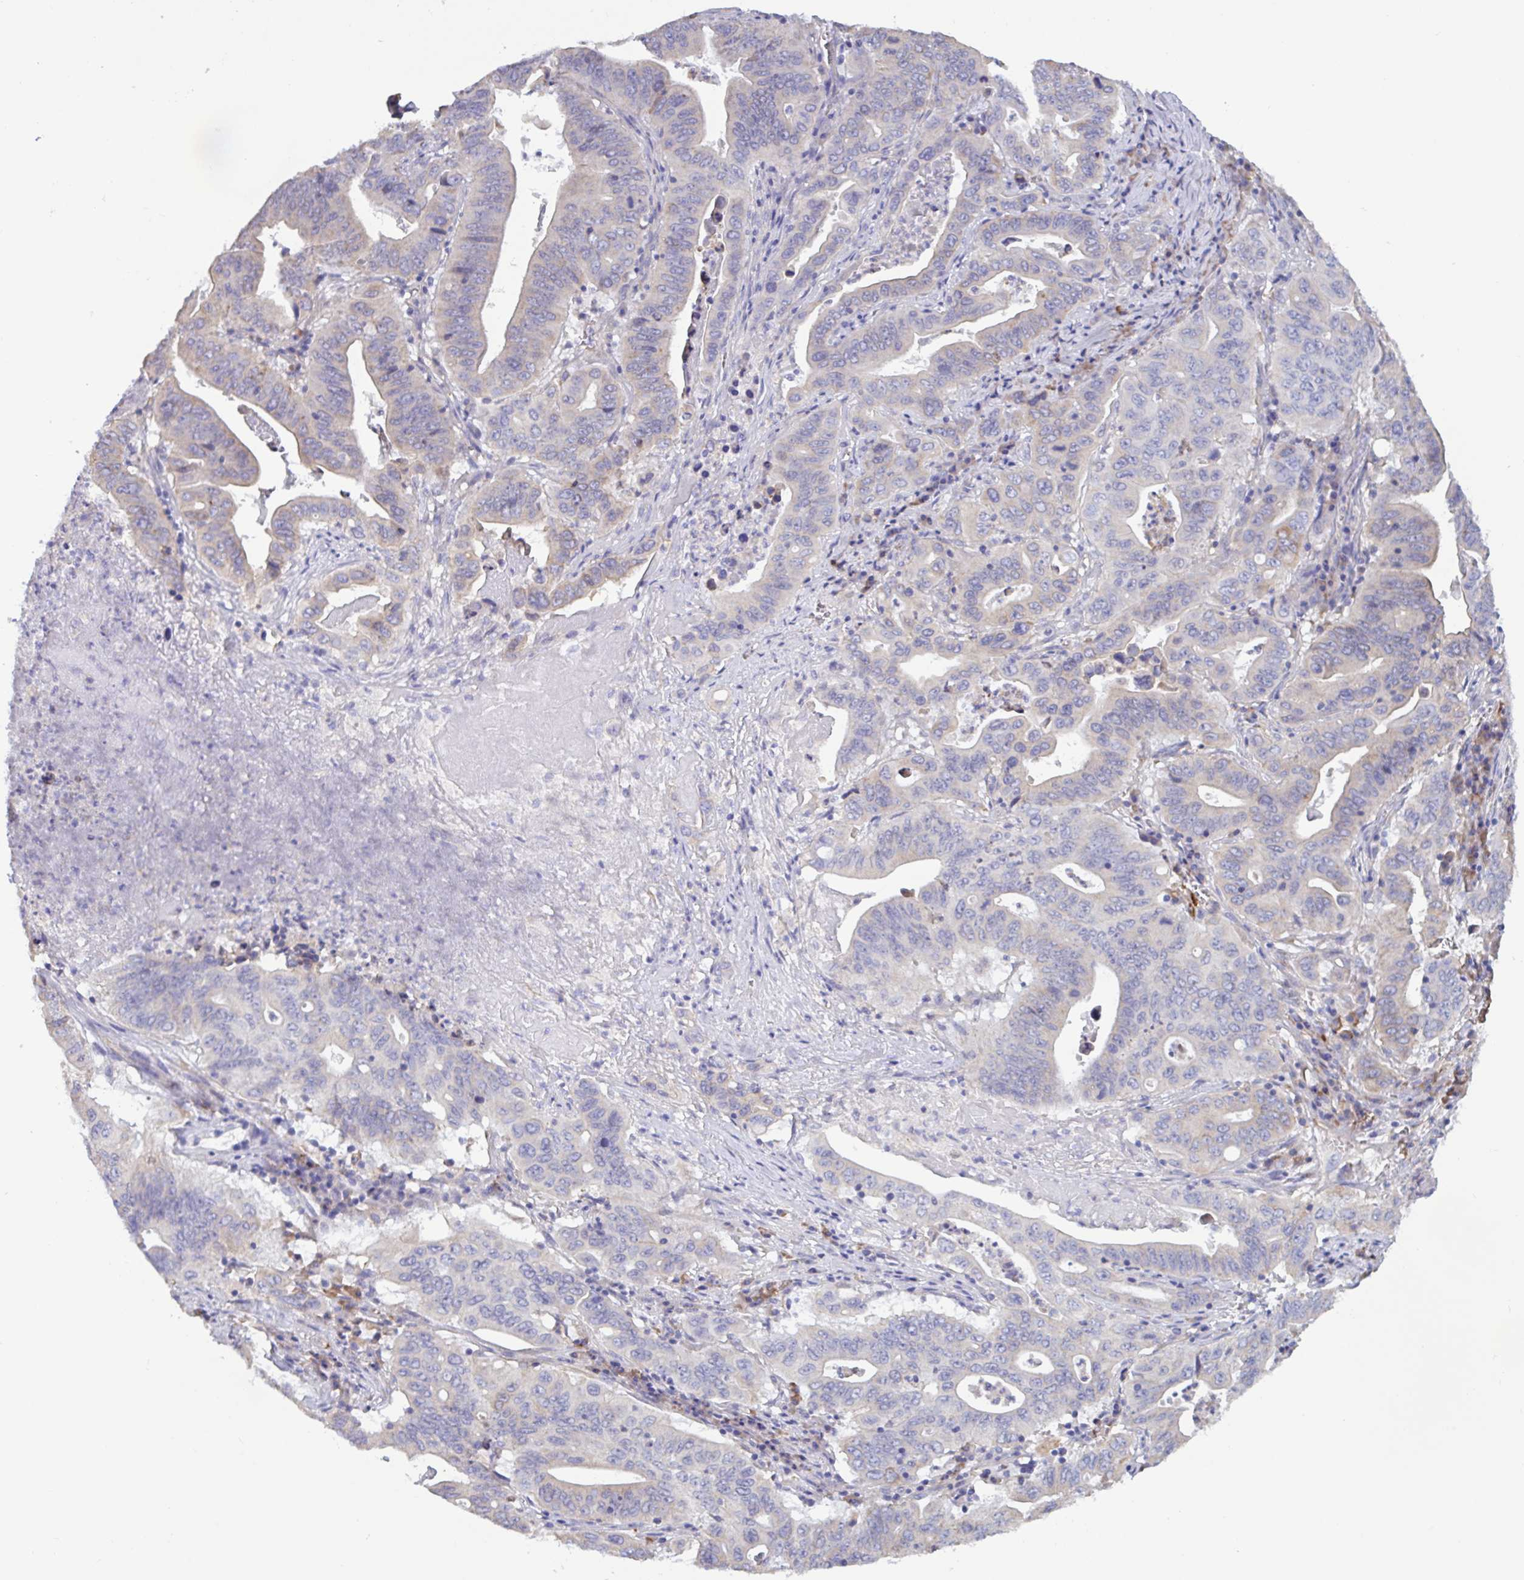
{"staining": {"intensity": "weak", "quantity": "25%-75%", "location": "cytoplasmic/membranous"}, "tissue": "lung cancer", "cell_type": "Tumor cells", "image_type": "cancer", "snomed": [{"axis": "morphology", "description": "Adenocarcinoma, NOS"}, {"axis": "topography", "description": "Lung"}], "caption": "Protein expression analysis of adenocarcinoma (lung) demonstrates weak cytoplasmic/membranous expression in about 25%-75% of tumor cells.", "gene": "SLC66A1", "patient": {"sex": "female", "age": 60}}